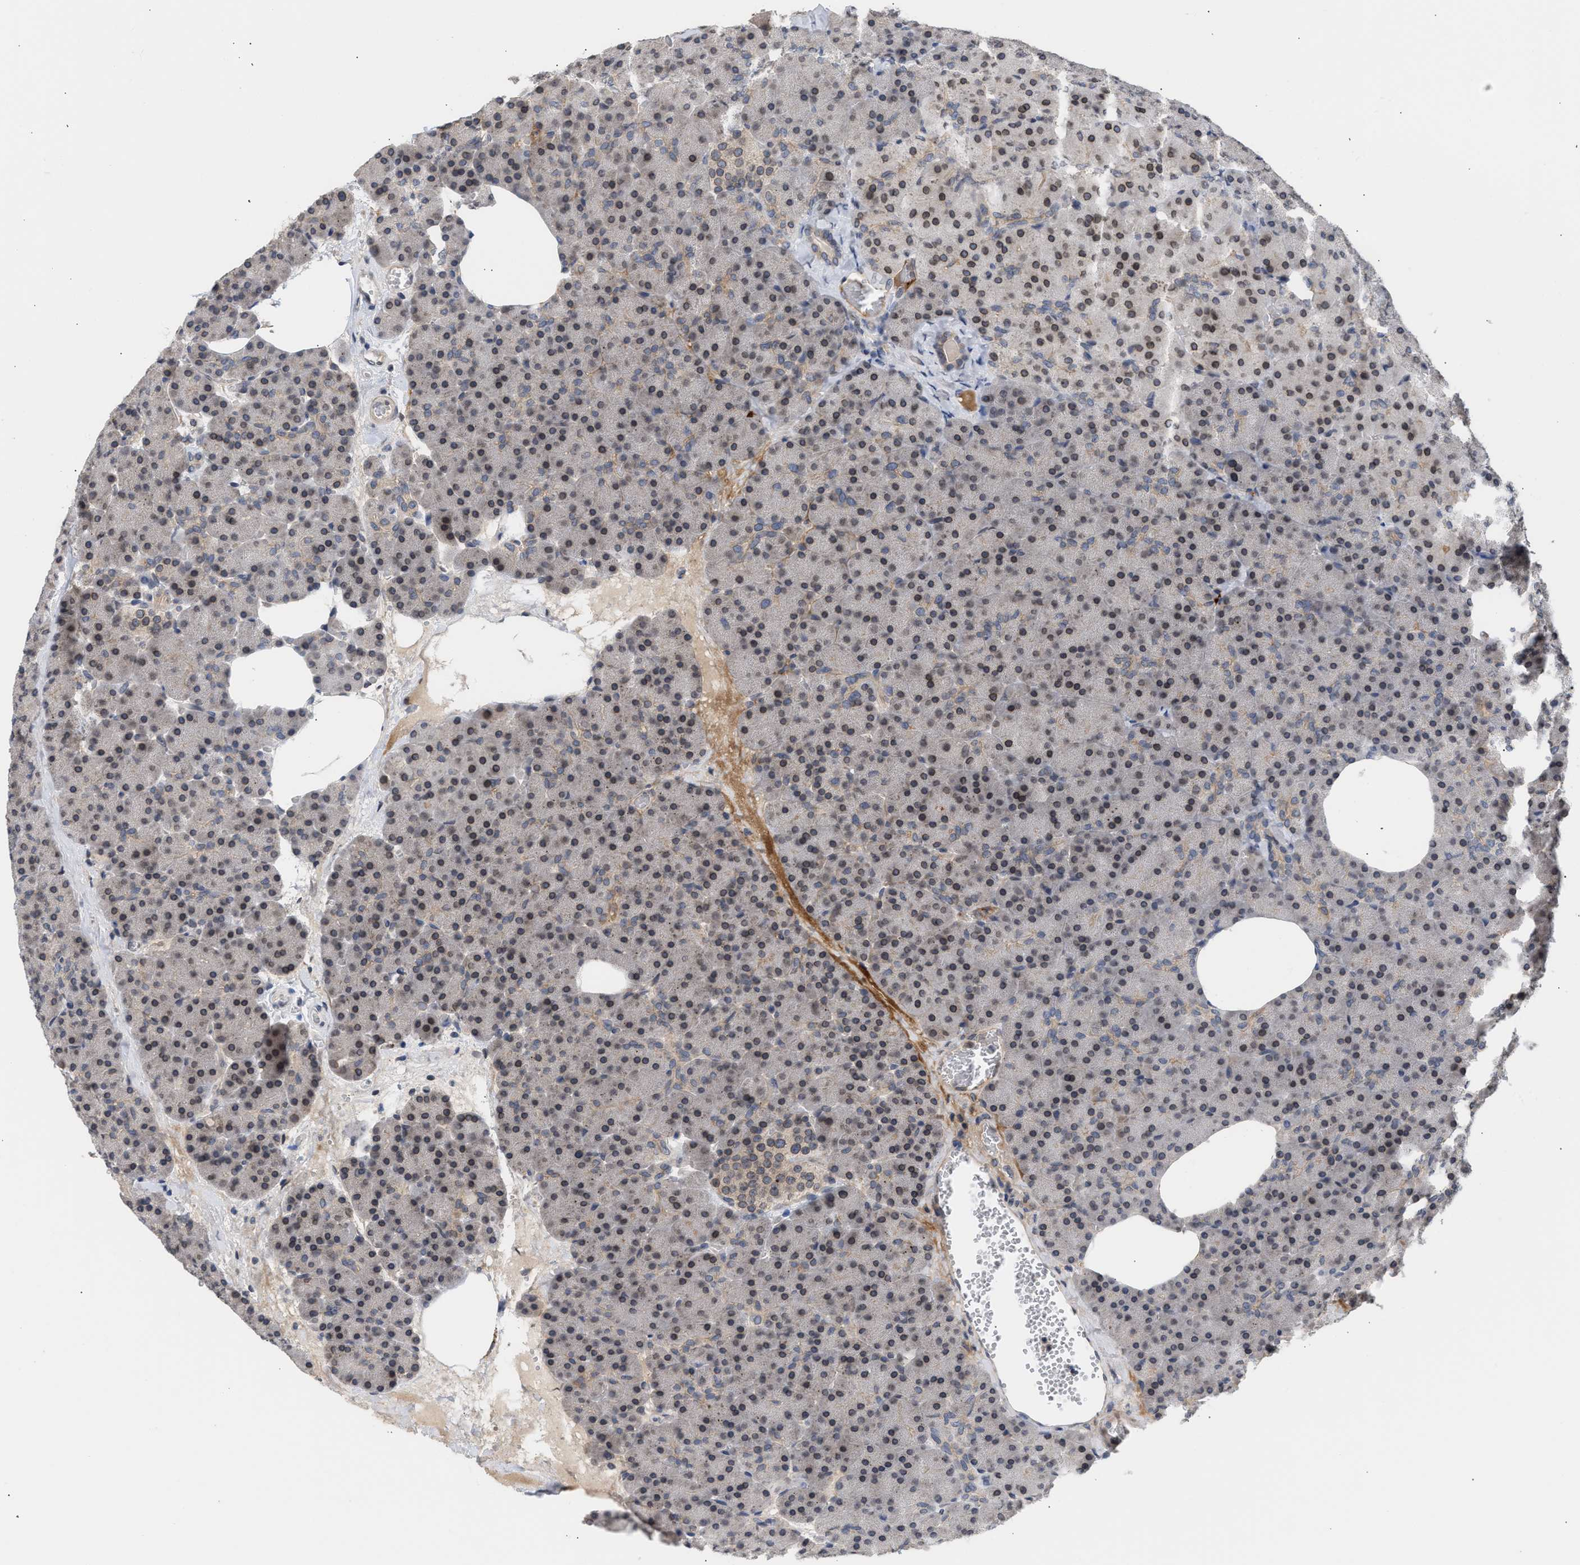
{"staining": {"intensity": "moderate", "quantity": "25%-75%", "location": "cytoplasmic/membranous,nuclear"}, "tissue": "pancreas", "cell_type": "Exocrine glandular cells", "image_type": "normal", "snomed": [{"axis": "morphology", "description": "Normal tissue, NOS"}, {"axis": "morphology", "description": "Carcinoid, malignant, NOS"}, {"axis": "topography", "description": "Pancreas"}], "caption": "Moderate cytoplasmic/membranous,nuclear positivity is seen in about 25%-75% of exocrine glandular cells in normal pancreas. Ihc stains the protein of interest in brown and the nuclei are stained blue.", "gene": "NUP62", "patient": {"sex": "female", "age": 35}}